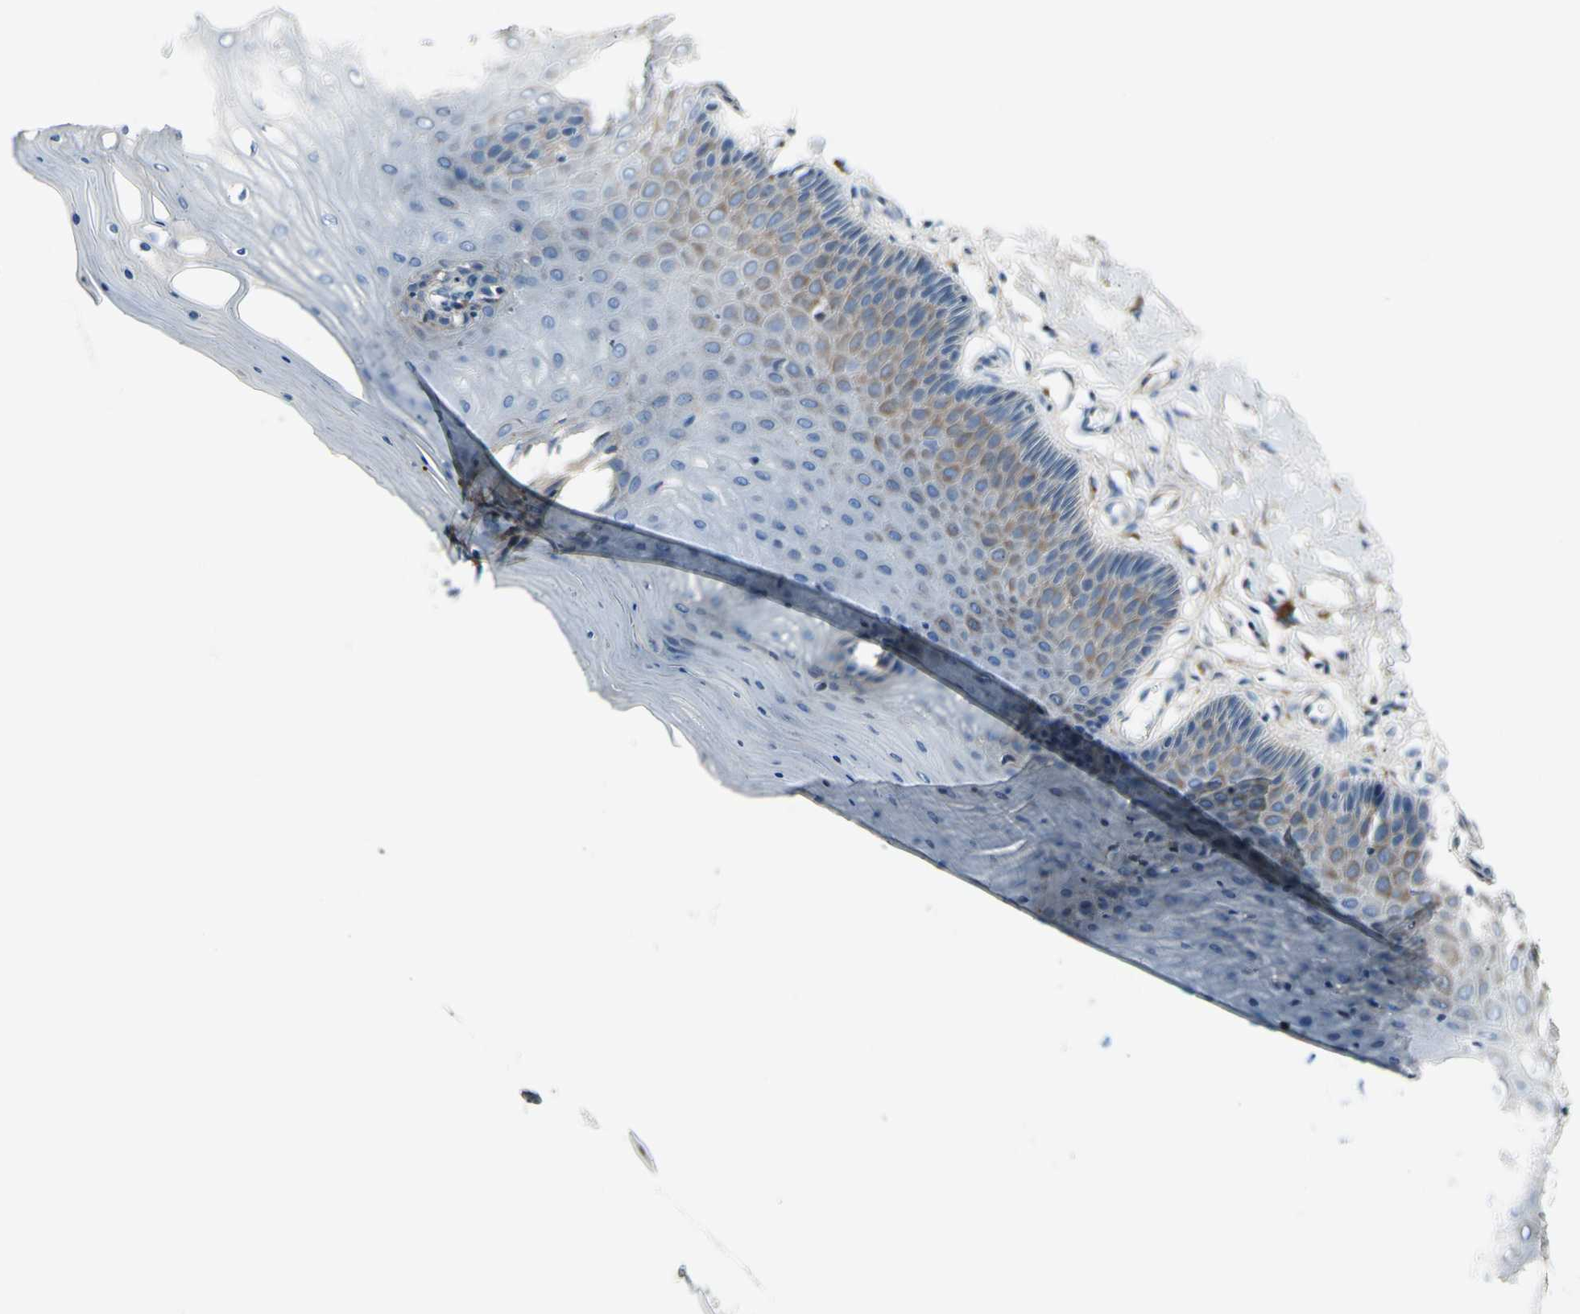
{"staining": {"intensity": "negative", "quantity": "none", "location": "none"}, "tissue": "cervix", "cell_type": "Glandular cells", "image_type": "normal", "snomed": [{"axis": "morphology", "description": "Normal tissue, NOS"}, {"axis": "topography", "description": "Cervix"}], "caption": "Immunohistochemistry of unremarkable human cervix reveals no expression in glandular cells.", "gene": "COL6A3", "patient": {"sex": "female", "age": 55}}